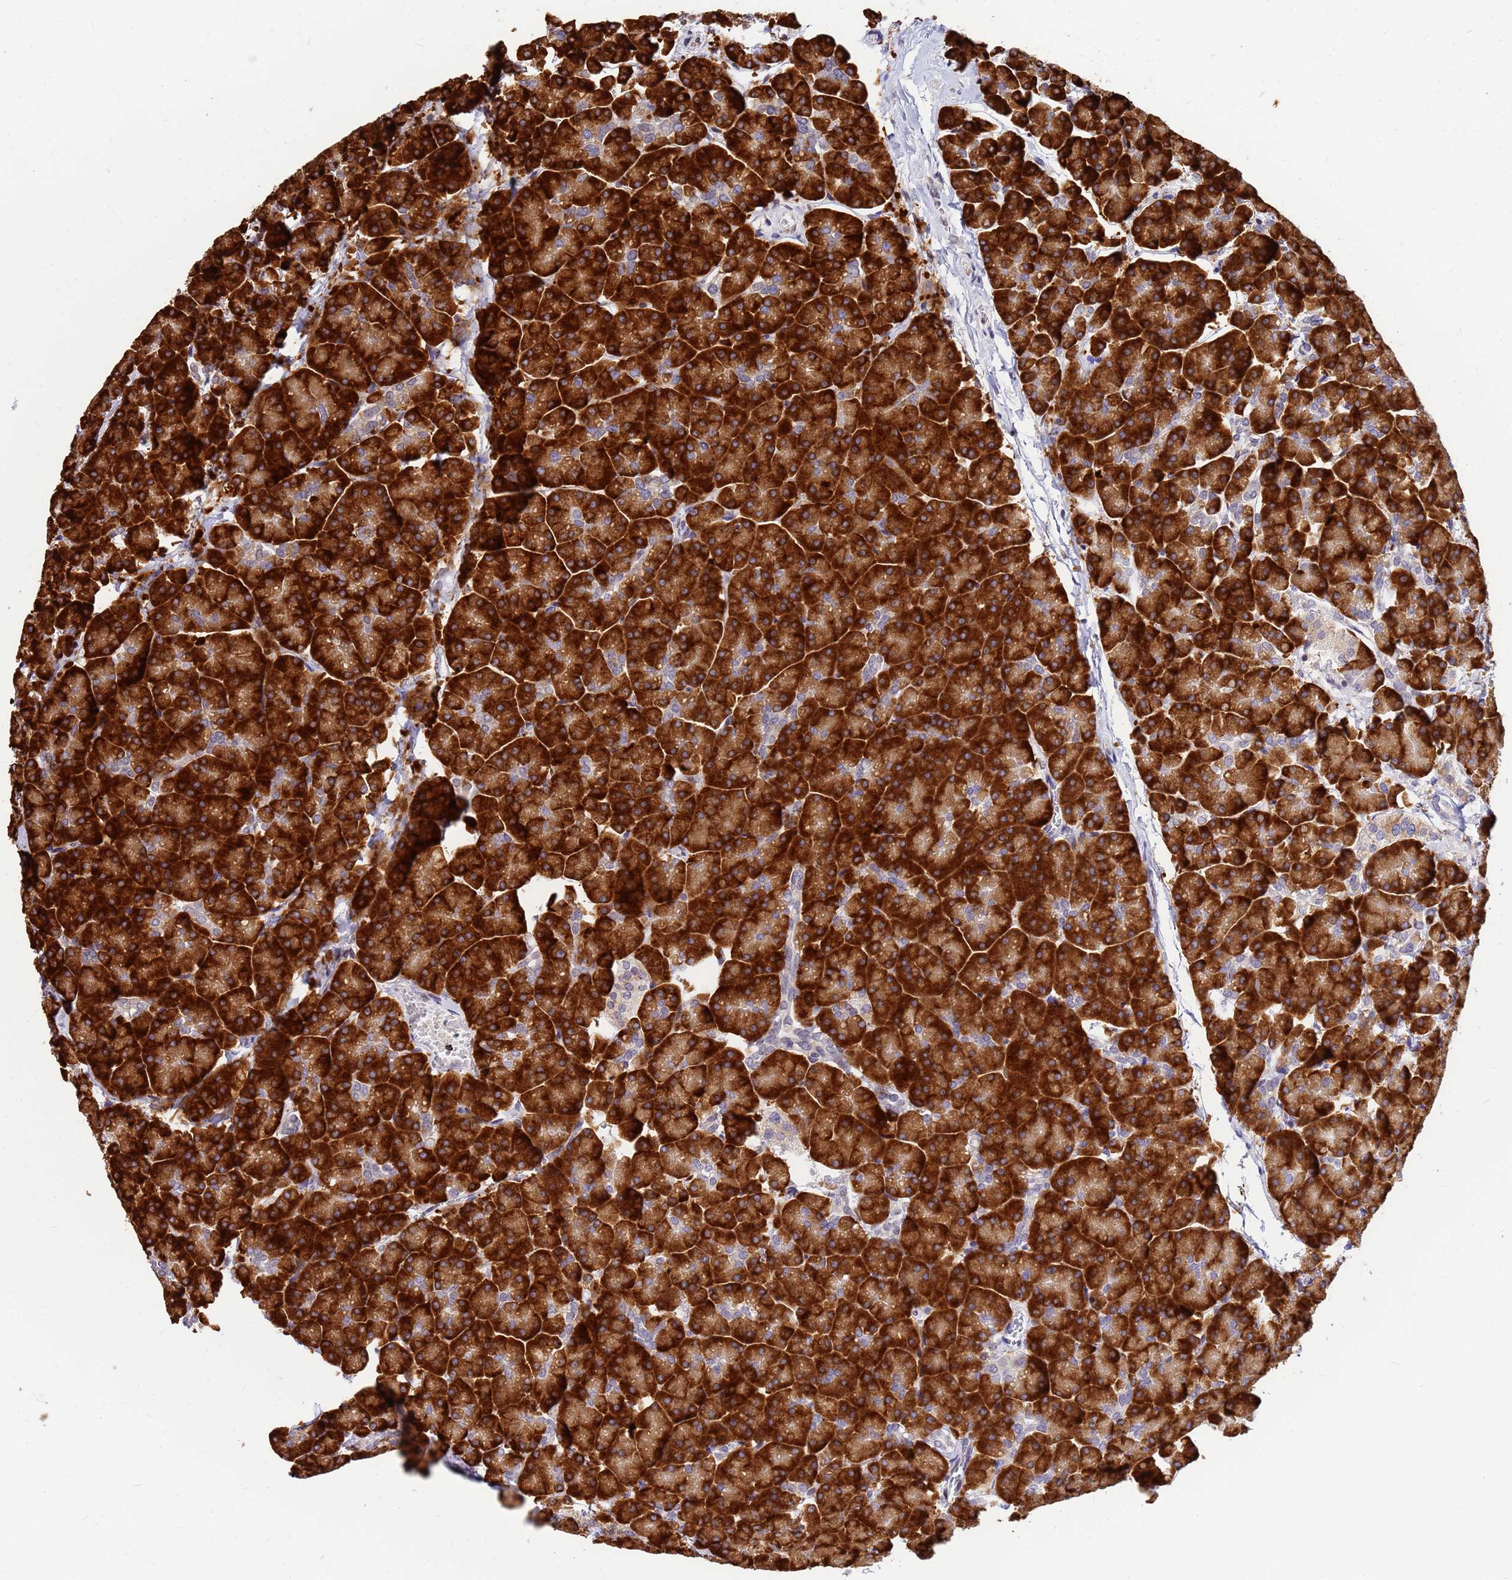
{"staining": {"intensity": "strong", "quantity": ">75%", "location": "cytoplasmic/membranous"}, "tissue": "pancreas", "cell_type": "Exocrine glandular cells", "image_type": "normal", "snomed": [{"axis": "morphology", "description": "Normal tissue, NOS"}, {"axis": "topography", "description": "Pancreas"}, {"axis": "topography", "description": "Peripheral nerve tissue"}], "caption": "Immunohistochemistry (IHC) (DAB) staining of unremarkable pancreas displays strong cytoplasmic/membranous protein staining in about >75% of exocrine glandular cells.", "gene": "SSR4", "patient": {"sex": "male", "age": 54}}